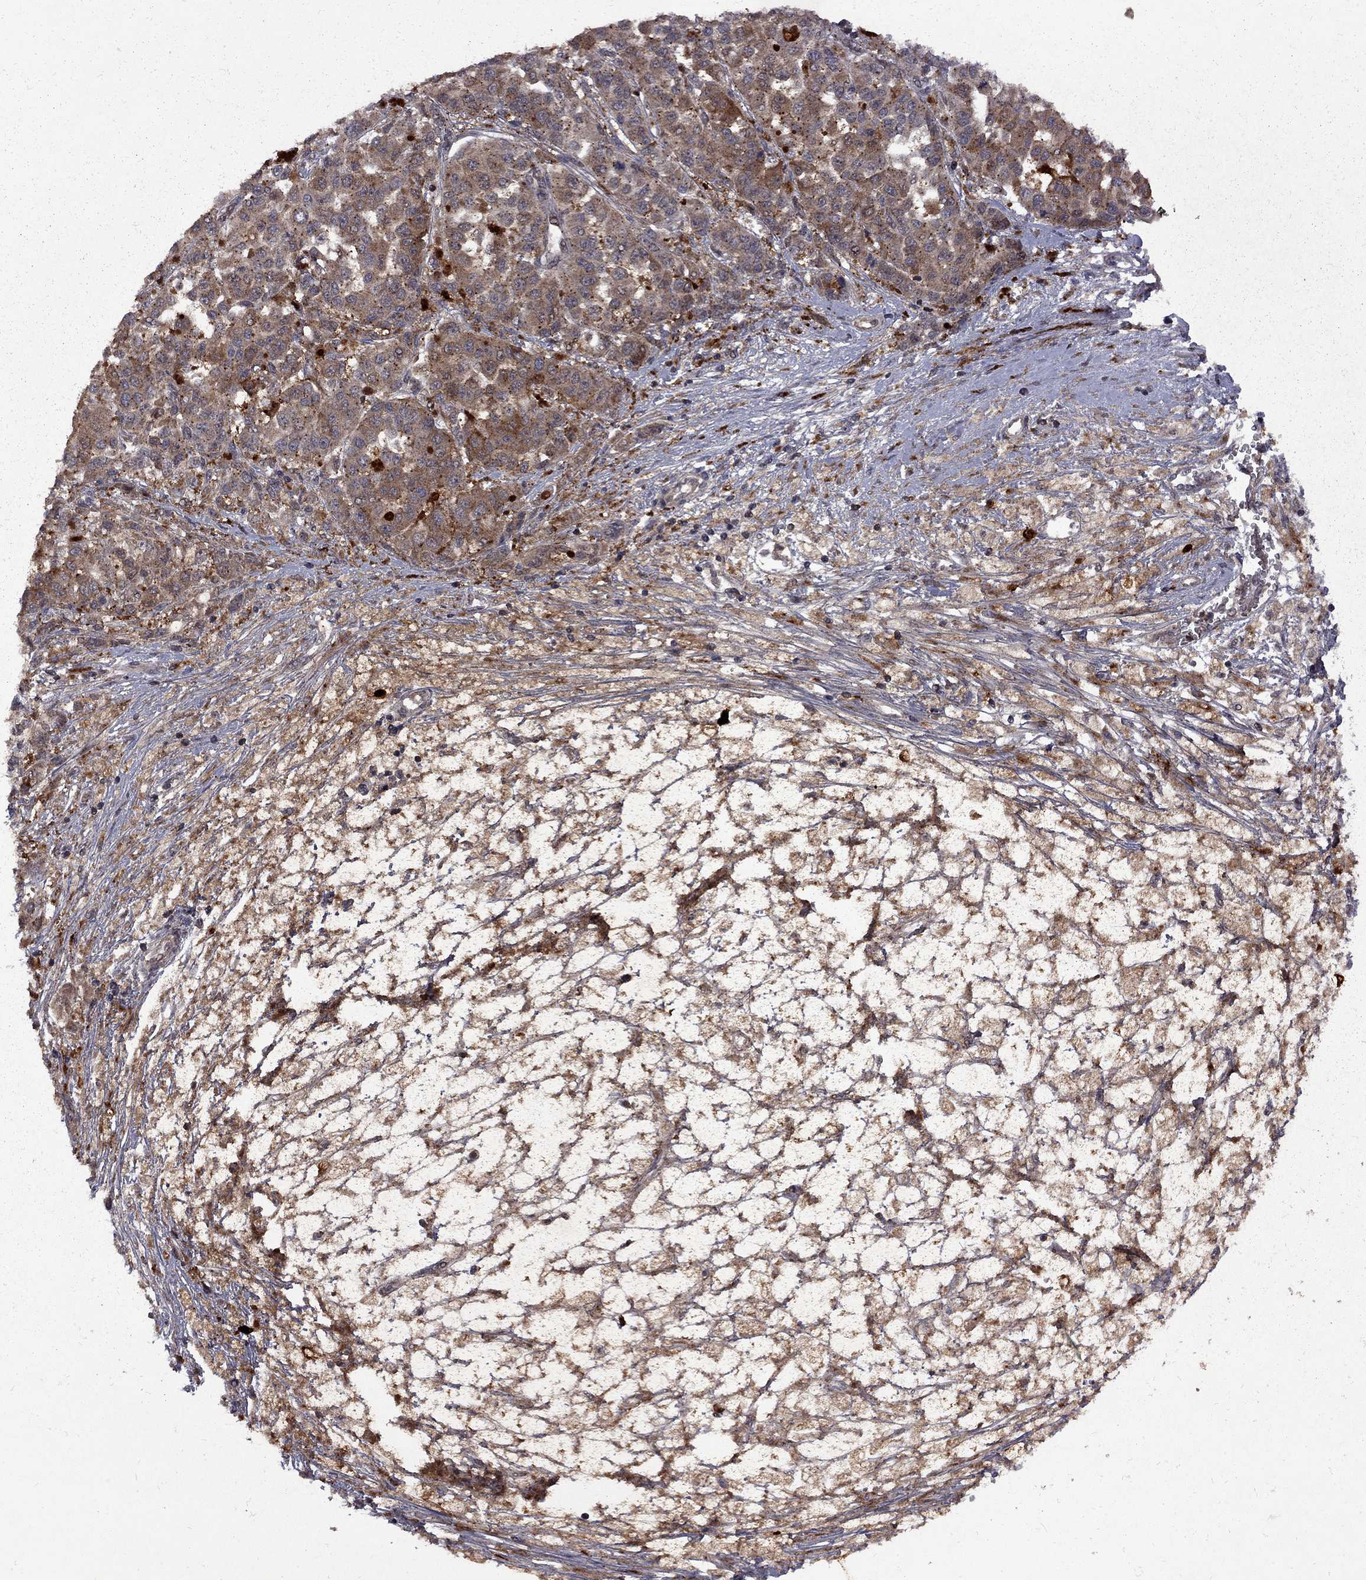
{"staining": {"intensity": "strong", "quantity": "25%-75%", "location": "cytoplasmic/membranous"}, "tissue": "melanoma", "cell_type": "Tumor cells", "image_type": "cancer", "snomed": [{"axis": "morphology", "description": "Malignant melanoma, NOS"}, {"axis": "topography", "description": "Skin"}], "caption": "DAB (3,3'-diaminobenzidine) immunohistochemical staining of human malignant melanoma shows strong cytoplasmic/membranous protein staining in approximately 25%-75% of tumor cells.", "gene": "IPP", "patient": {"sex": "female", "age": 58}}